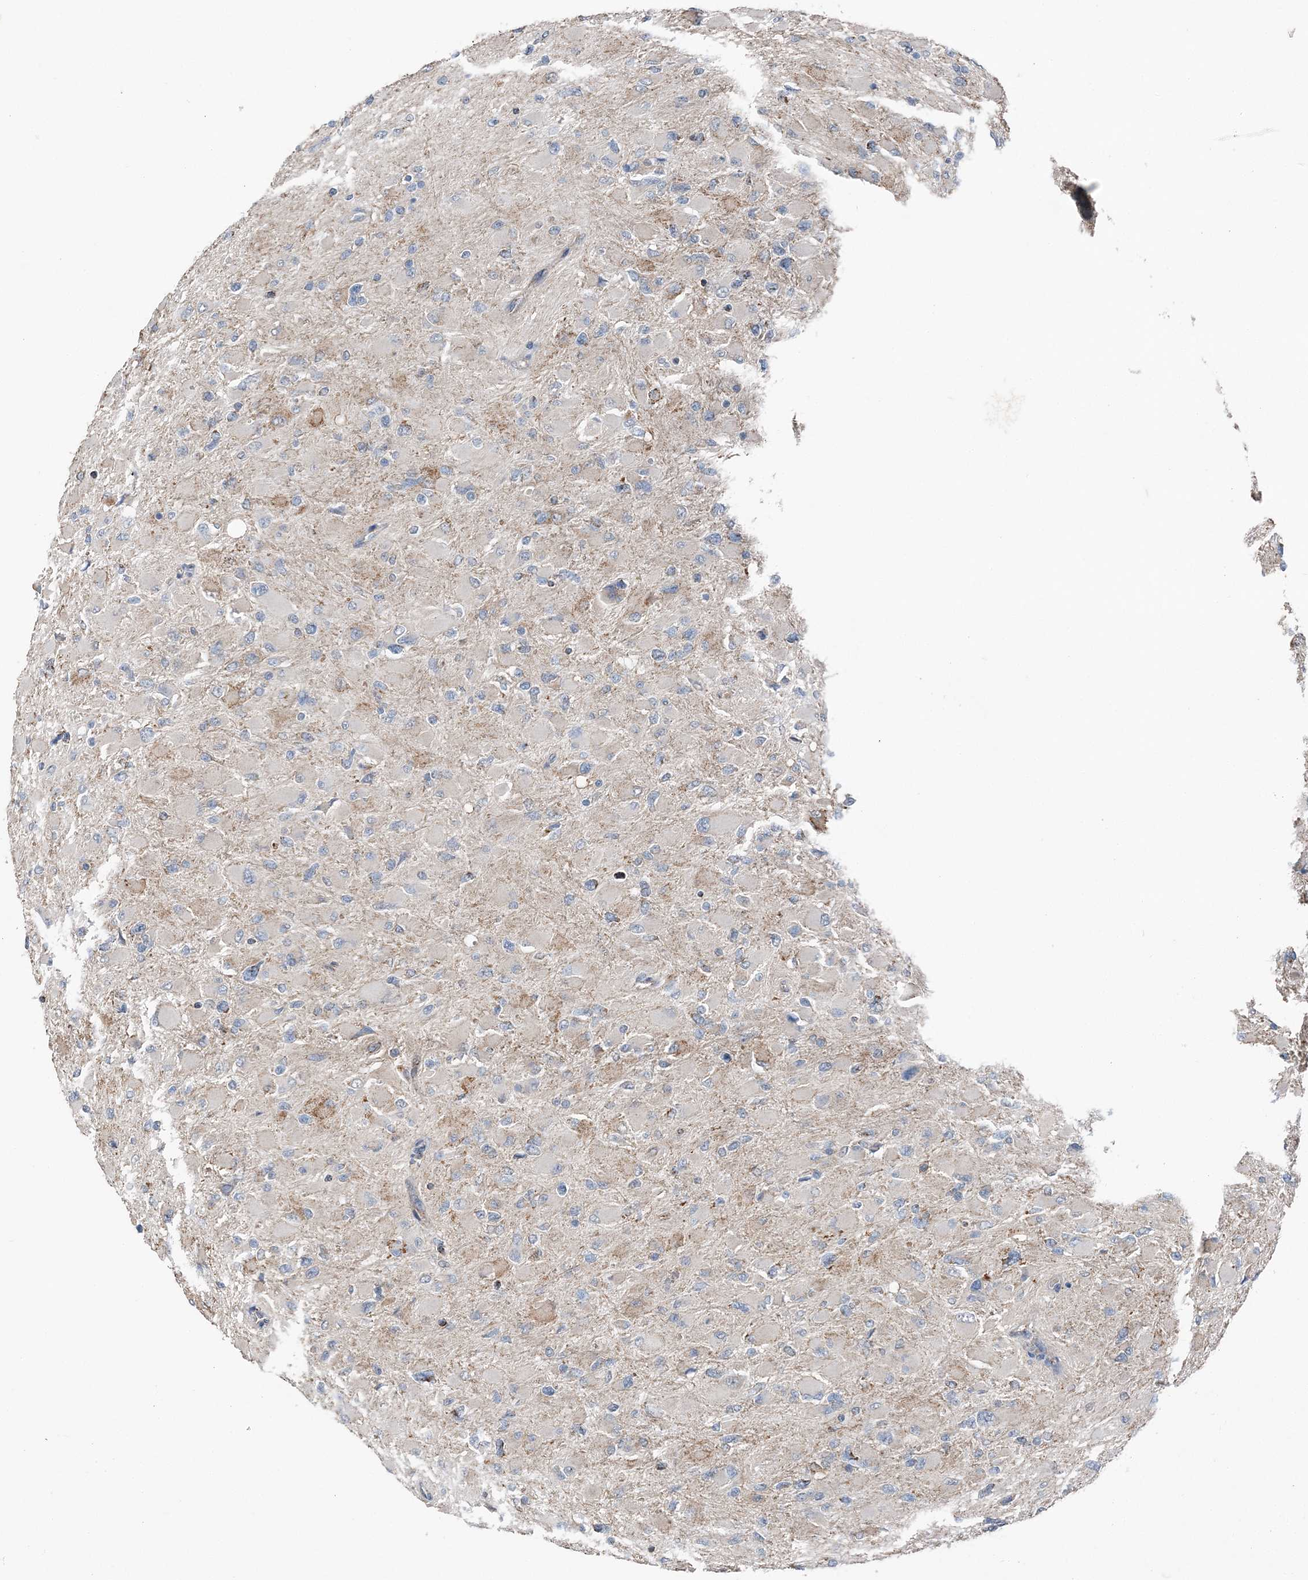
{"staining": {"intensity": "negative", "quantity": "none", "location": "none"}, "tissue": "glioma", "cell_type": "Tumor cells", "image_type": "cancer", "snomed": [{"axis": "morphology", "description": "Glioma, malignant, High grade"}, {"axis": "topography", "description": "Cerebral cortex"}], "caption": "Human glioma stained for a protein using IHC displays no positivity in tumor cells.", "gene": "SPRY2", "patient": {"sex": "female", "age": 36}}